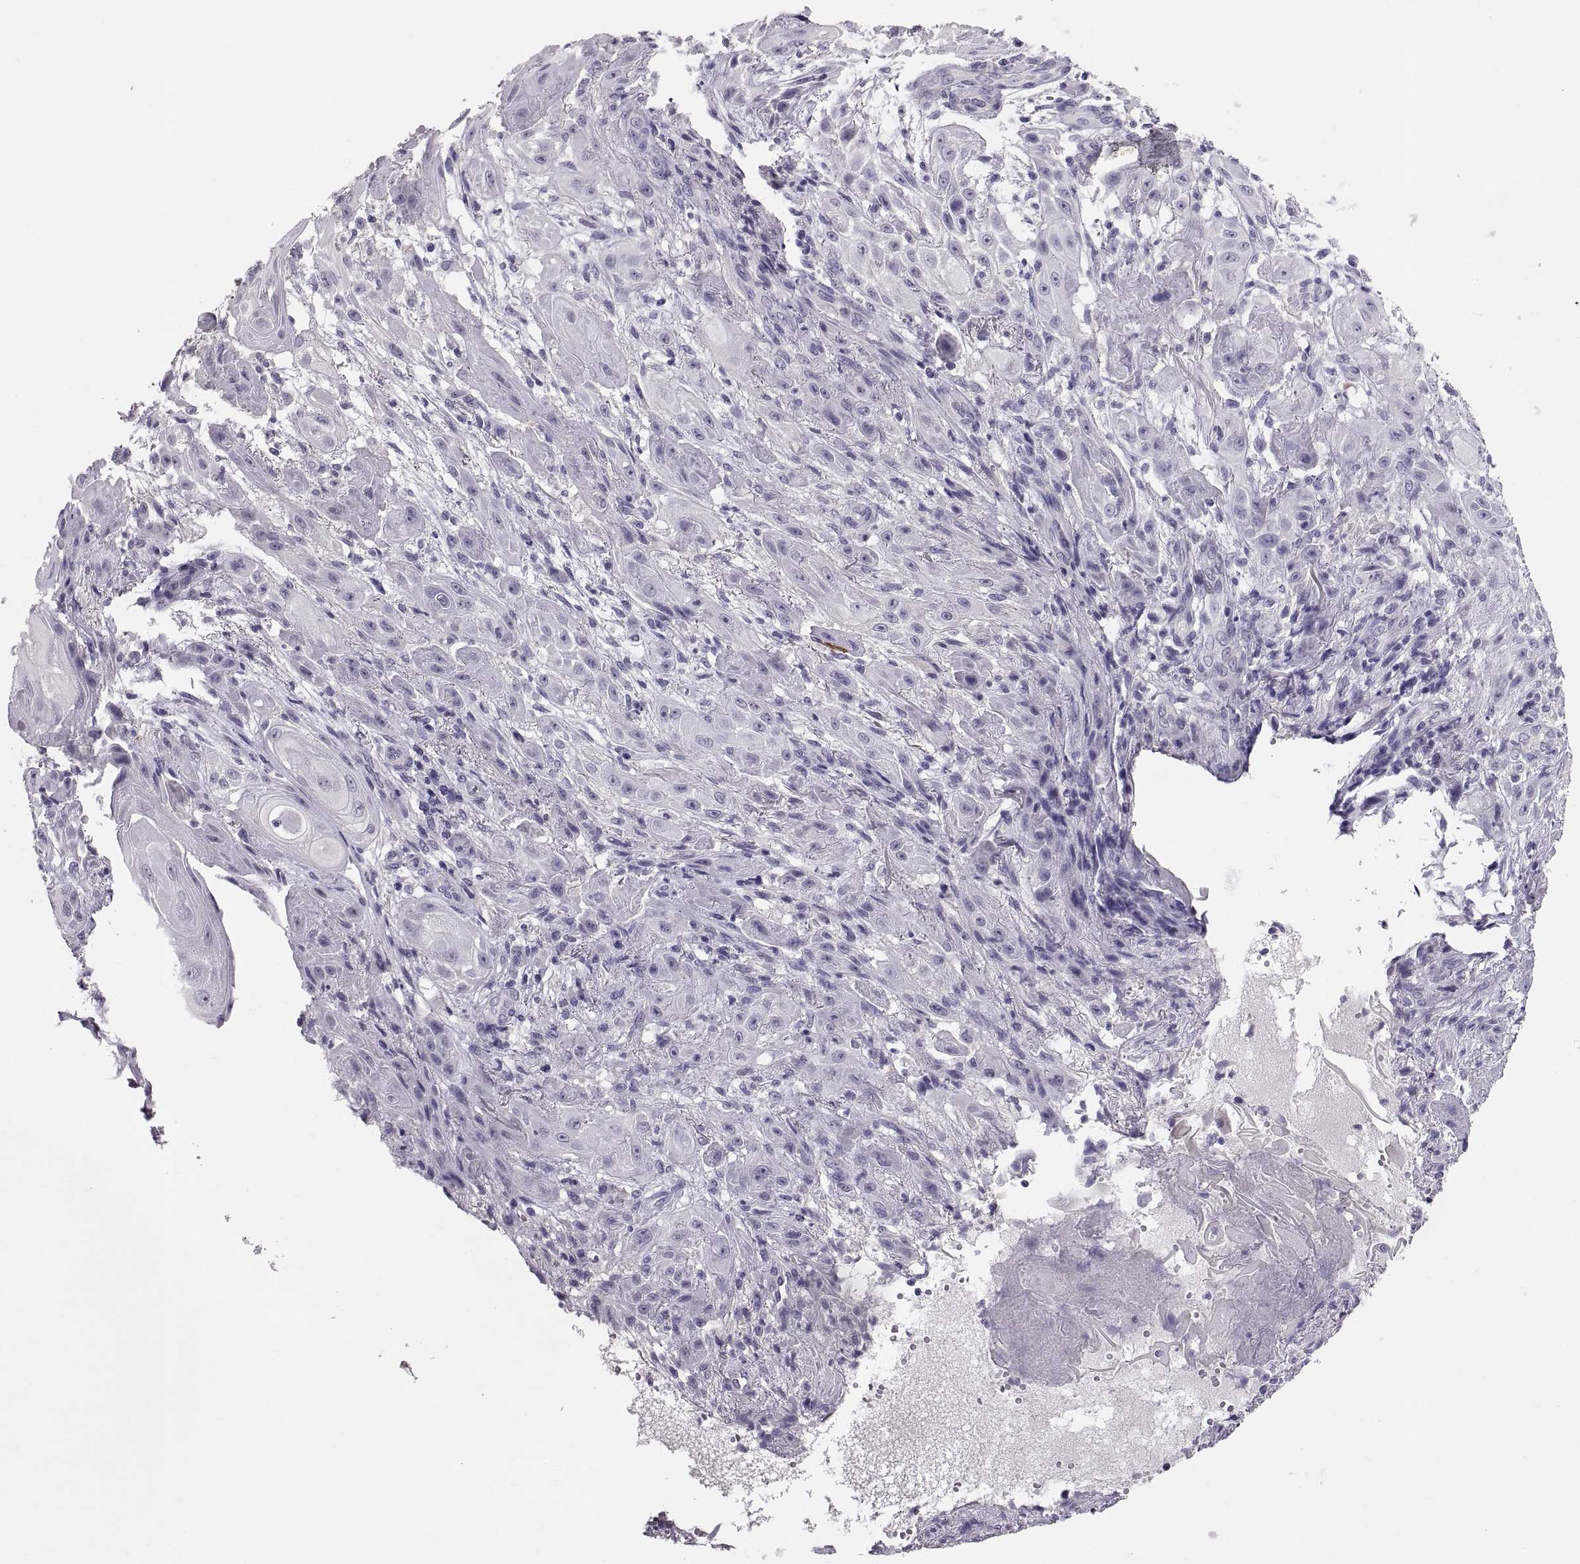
{"staining": {"intensity": "negative", "quantity": "none", "location": "none"}, "tissue": "skin cancer", "cell_type": "Tumor cells", "image_type": "cancer", "snomed": [{"axis": "morphology", "description": "Squamous cell carcinoma, NOS"}, {"axis": "topography", "description": "Skin"}], "caption": "This is a image of IHC staining of skin squamous cell carcinoma, which shows no expression in tumor cells.", "gene": "PTN", "patient": {"sex": "male", "age": 62}}